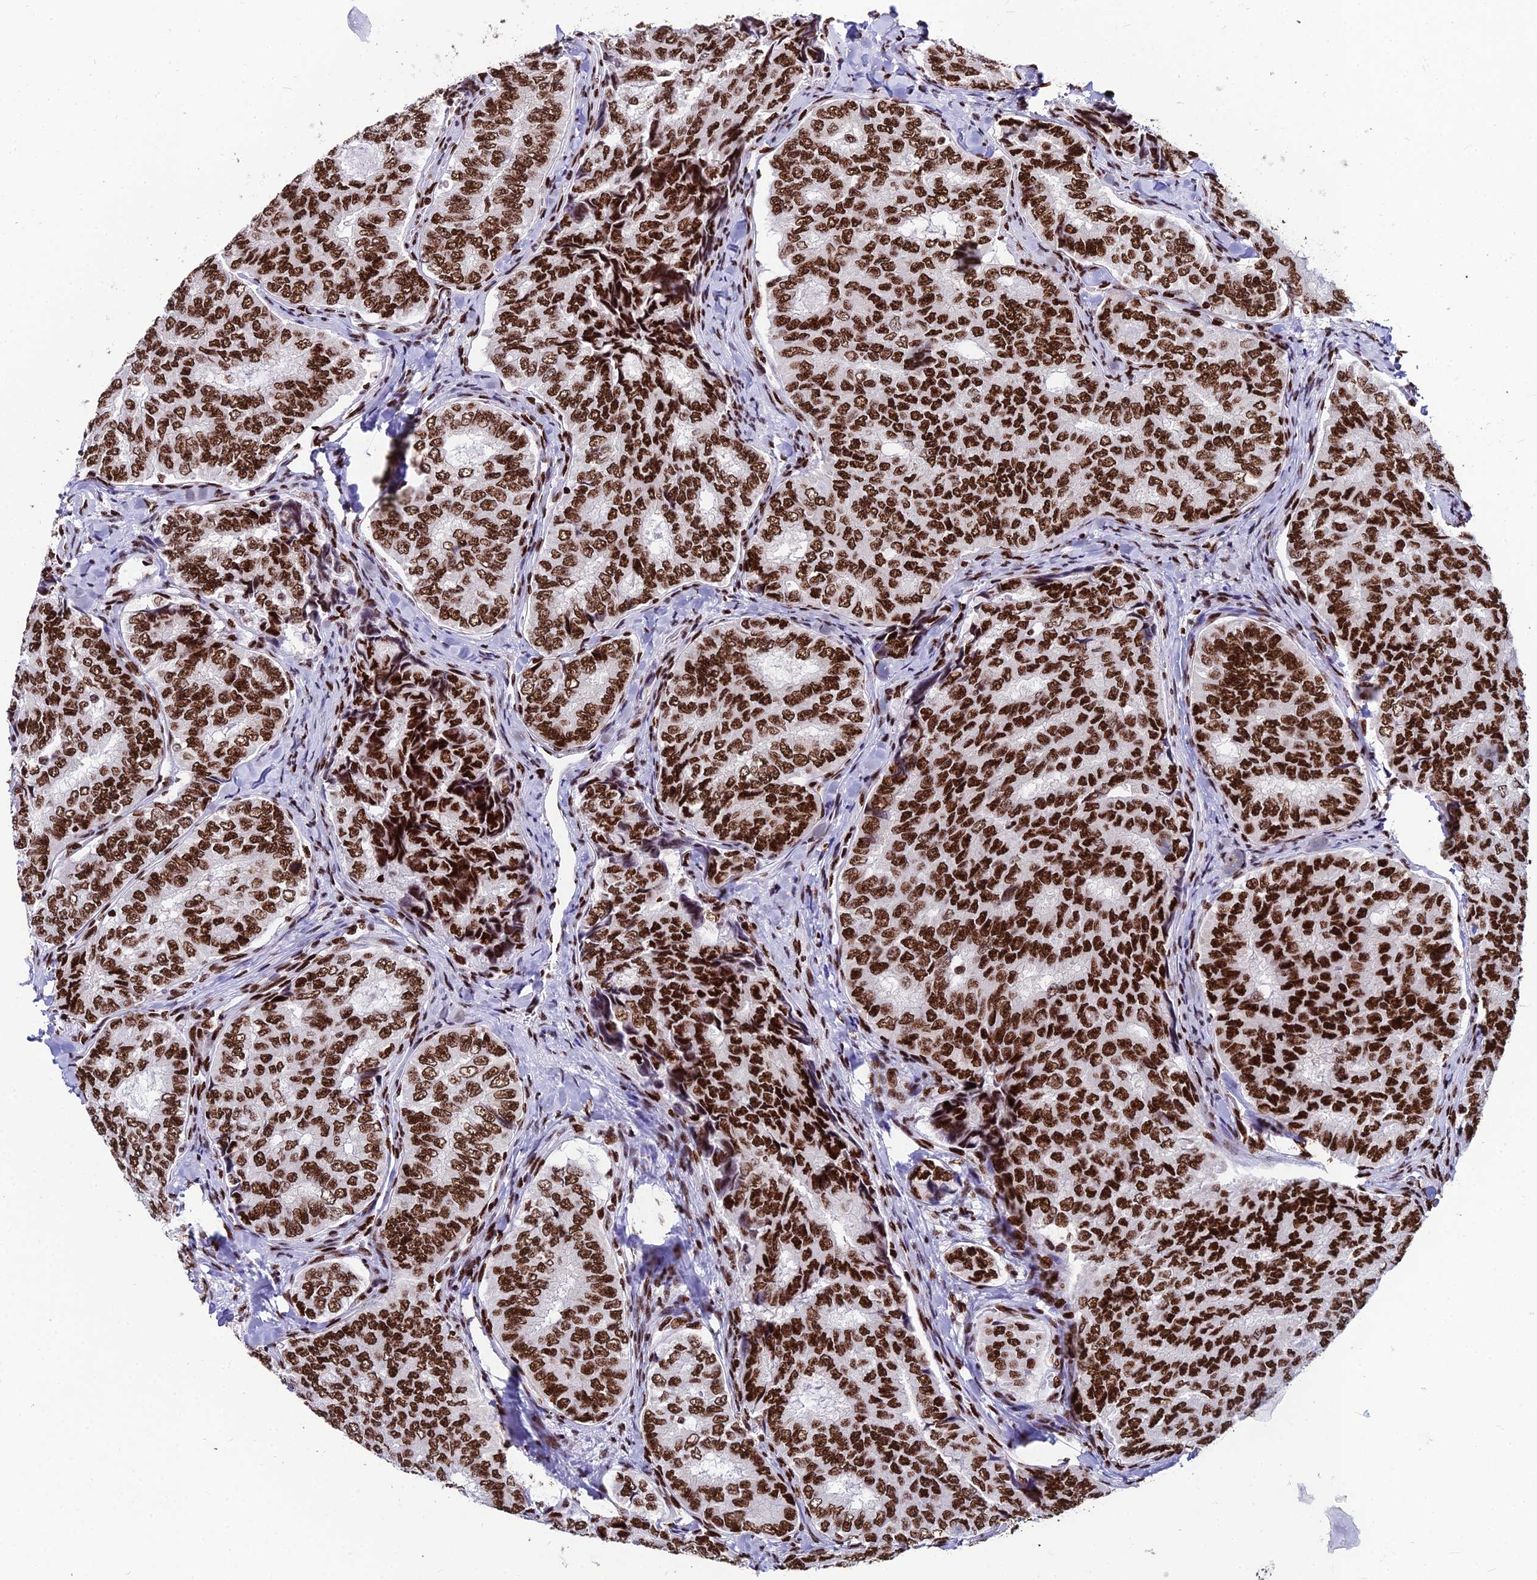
{"staining": {"intensity": "strong", "quantity": ">75%", "location": "nuclear"}, "tissue": "thyroid cancer", "cell_type": "Tumor cells", "image_type": "cancer", "snomed": [{"axis": "morphology", "description": "Papillary adenocarcinoma, NOS"}, {"axis": "topography", "description": "Thyroid gland"}], "caption": "Thyroid cancer (papillary adenocarcinoma) stained with a protein marker demonstrates strong staining in tumor cells.", "gene": "HNRNPH1", "patient": {"sex": "female", "age": 35}}